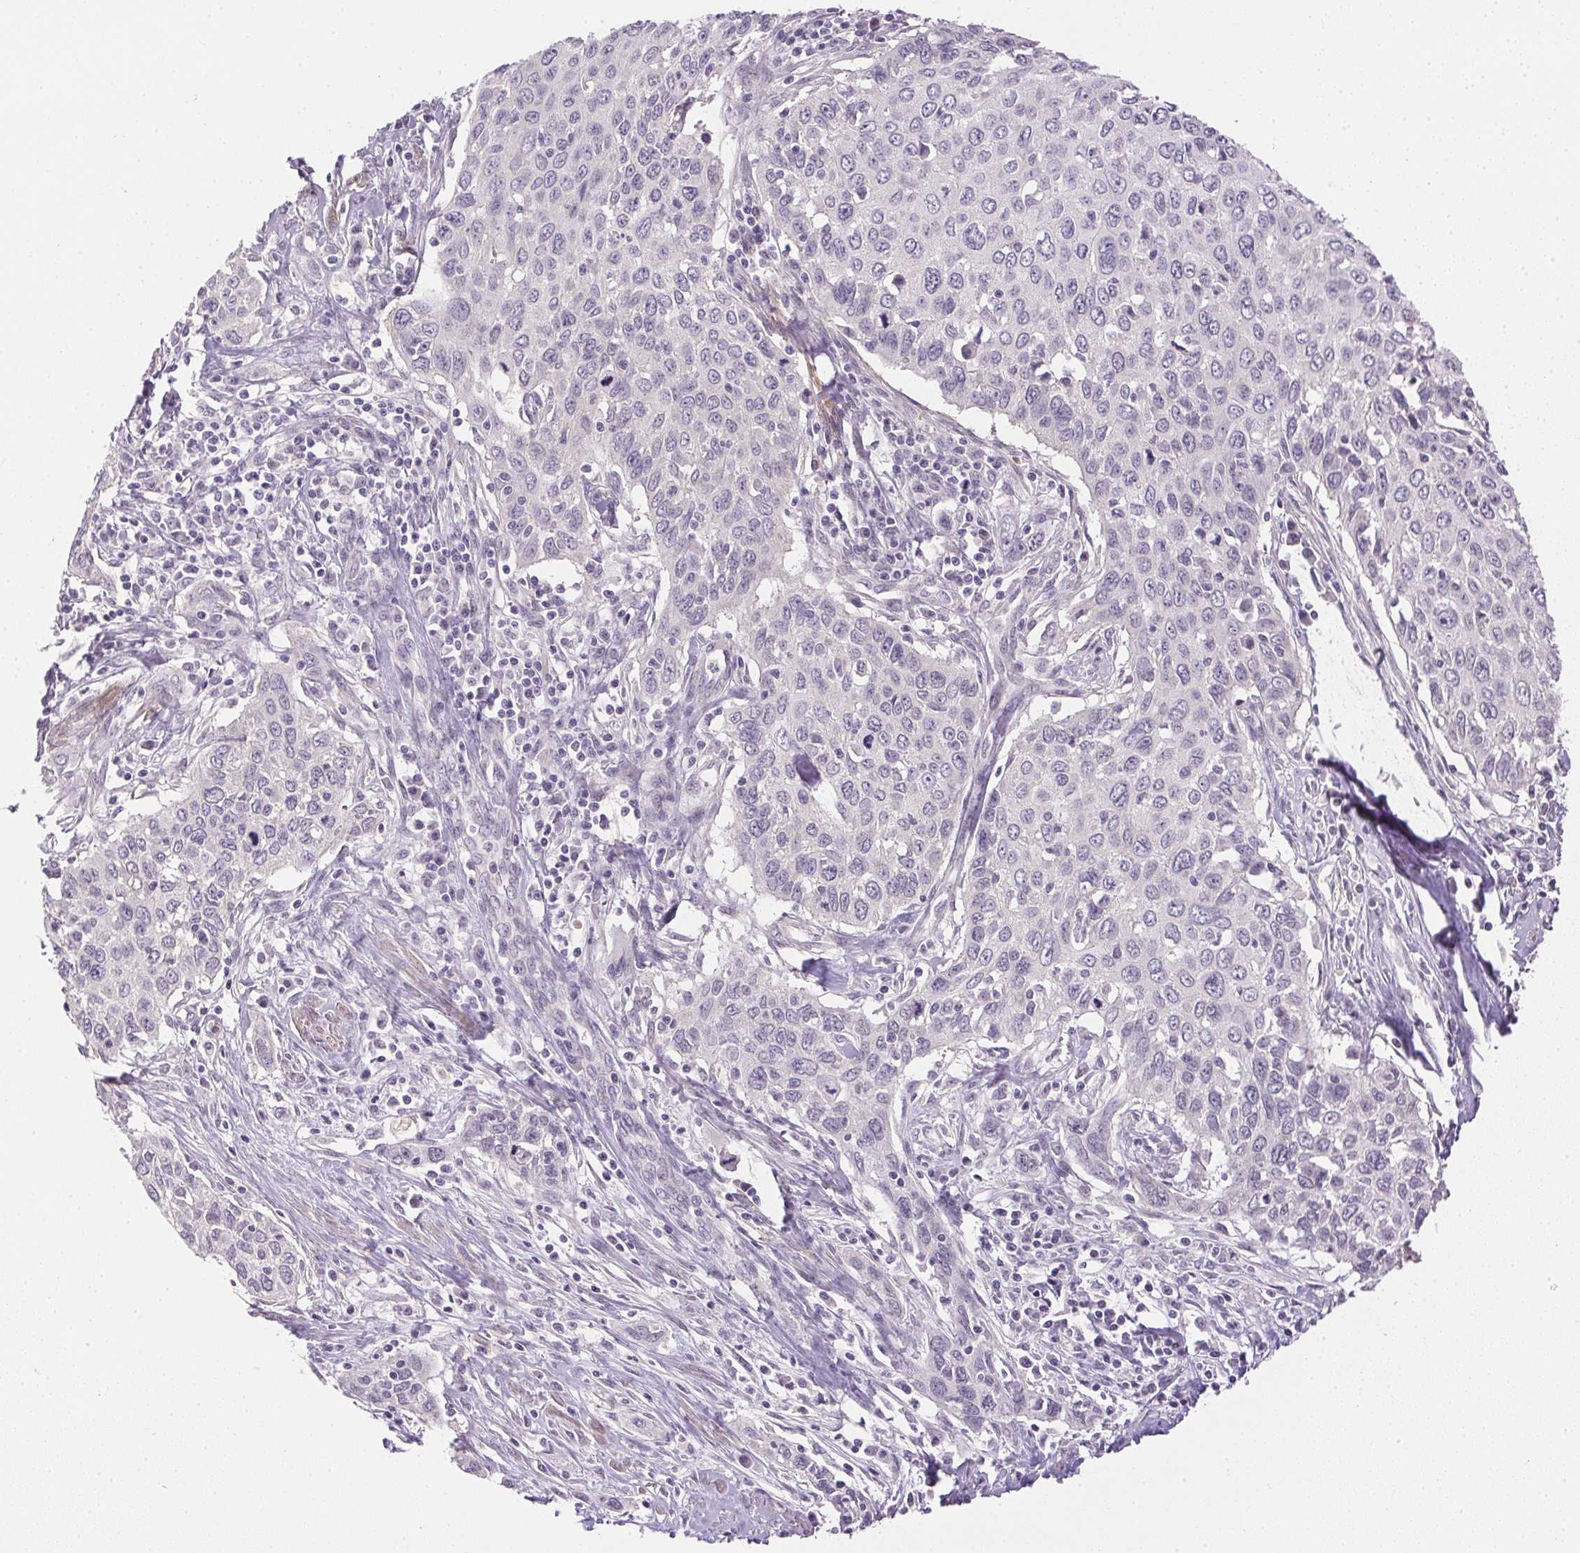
{"staining": {"intensity": "negative", "quantity": "none", "location": "none"}, "tissue": "cervical cancer", "cell_type": "Tumor cells", "image_type": "cancer", "snomed": [{"axis": "morphology", "description": "Squamous cell carcinoma, NOS"}, {"axis": "topography", "description": "Cervix"}], "caption": "This is an immunohistochemistry image of human cervical cancer. There is no staining in tumor cells.", "gene": "PRL", "patient": {"sex": "female", "age": 38}}